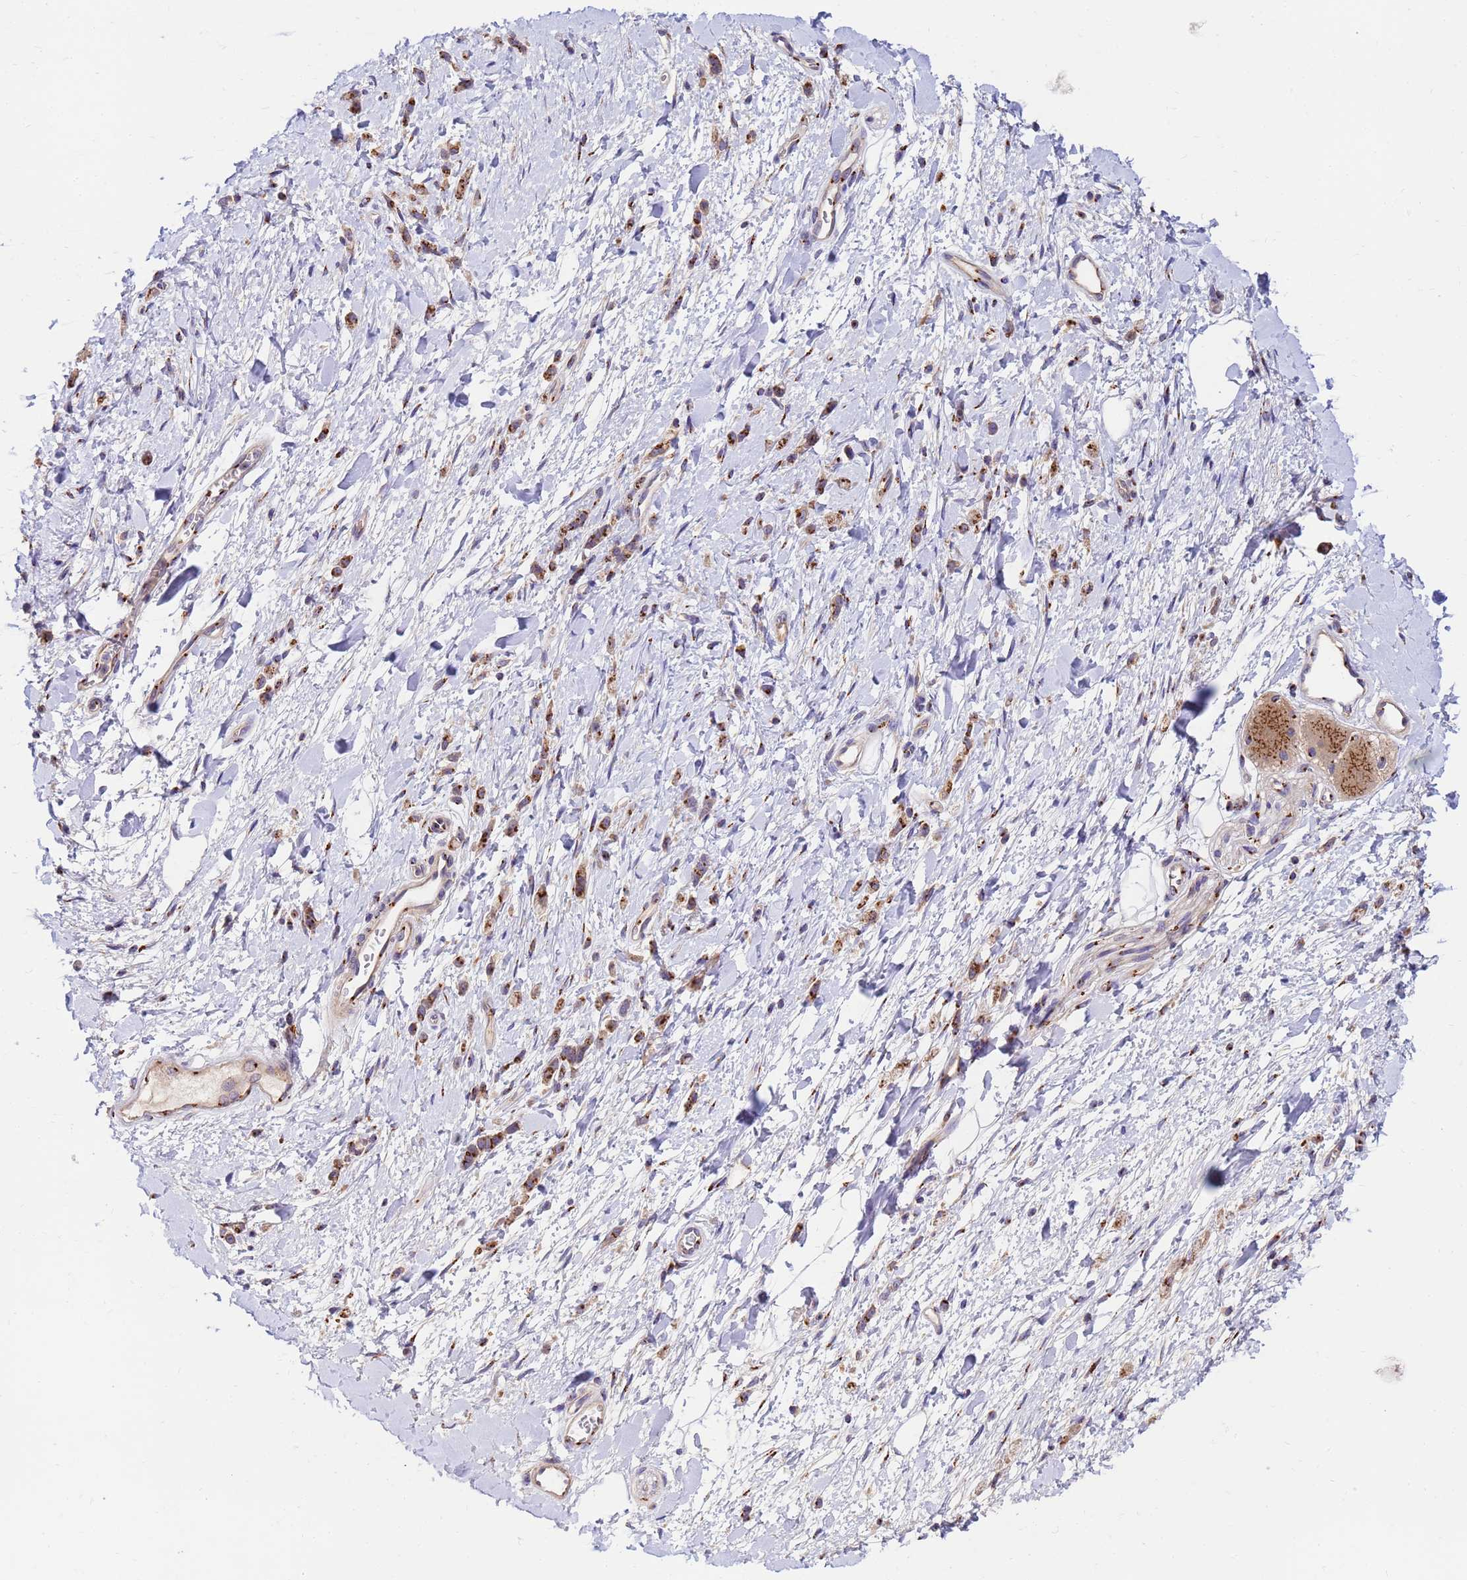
{"staining": {"intensity": "strong", "quantity": ">75%", "location": "cytoplasmic/membranous"}, "tissue": "stomach cancer", "cell_type": "Tumor cells", "image_type": "cancer", "snomed": [{"axis": "morphology", "description": "Adenocarcinoma, NOS"}, {"axis": "topography", "description": "Stomach"}], "caption": "Tumor cells reveal high levels of strong cytoplasmic/membranous staining in about >75% of cells in human stomach cancer (adenocarcinoma). The staining is performed using DAB brown chromogen to label protein expression. The nuclei are counter-stained blue using hematoxylin.", "gene": "HPS3", "patient": {"sex": "female", "age": 60}}